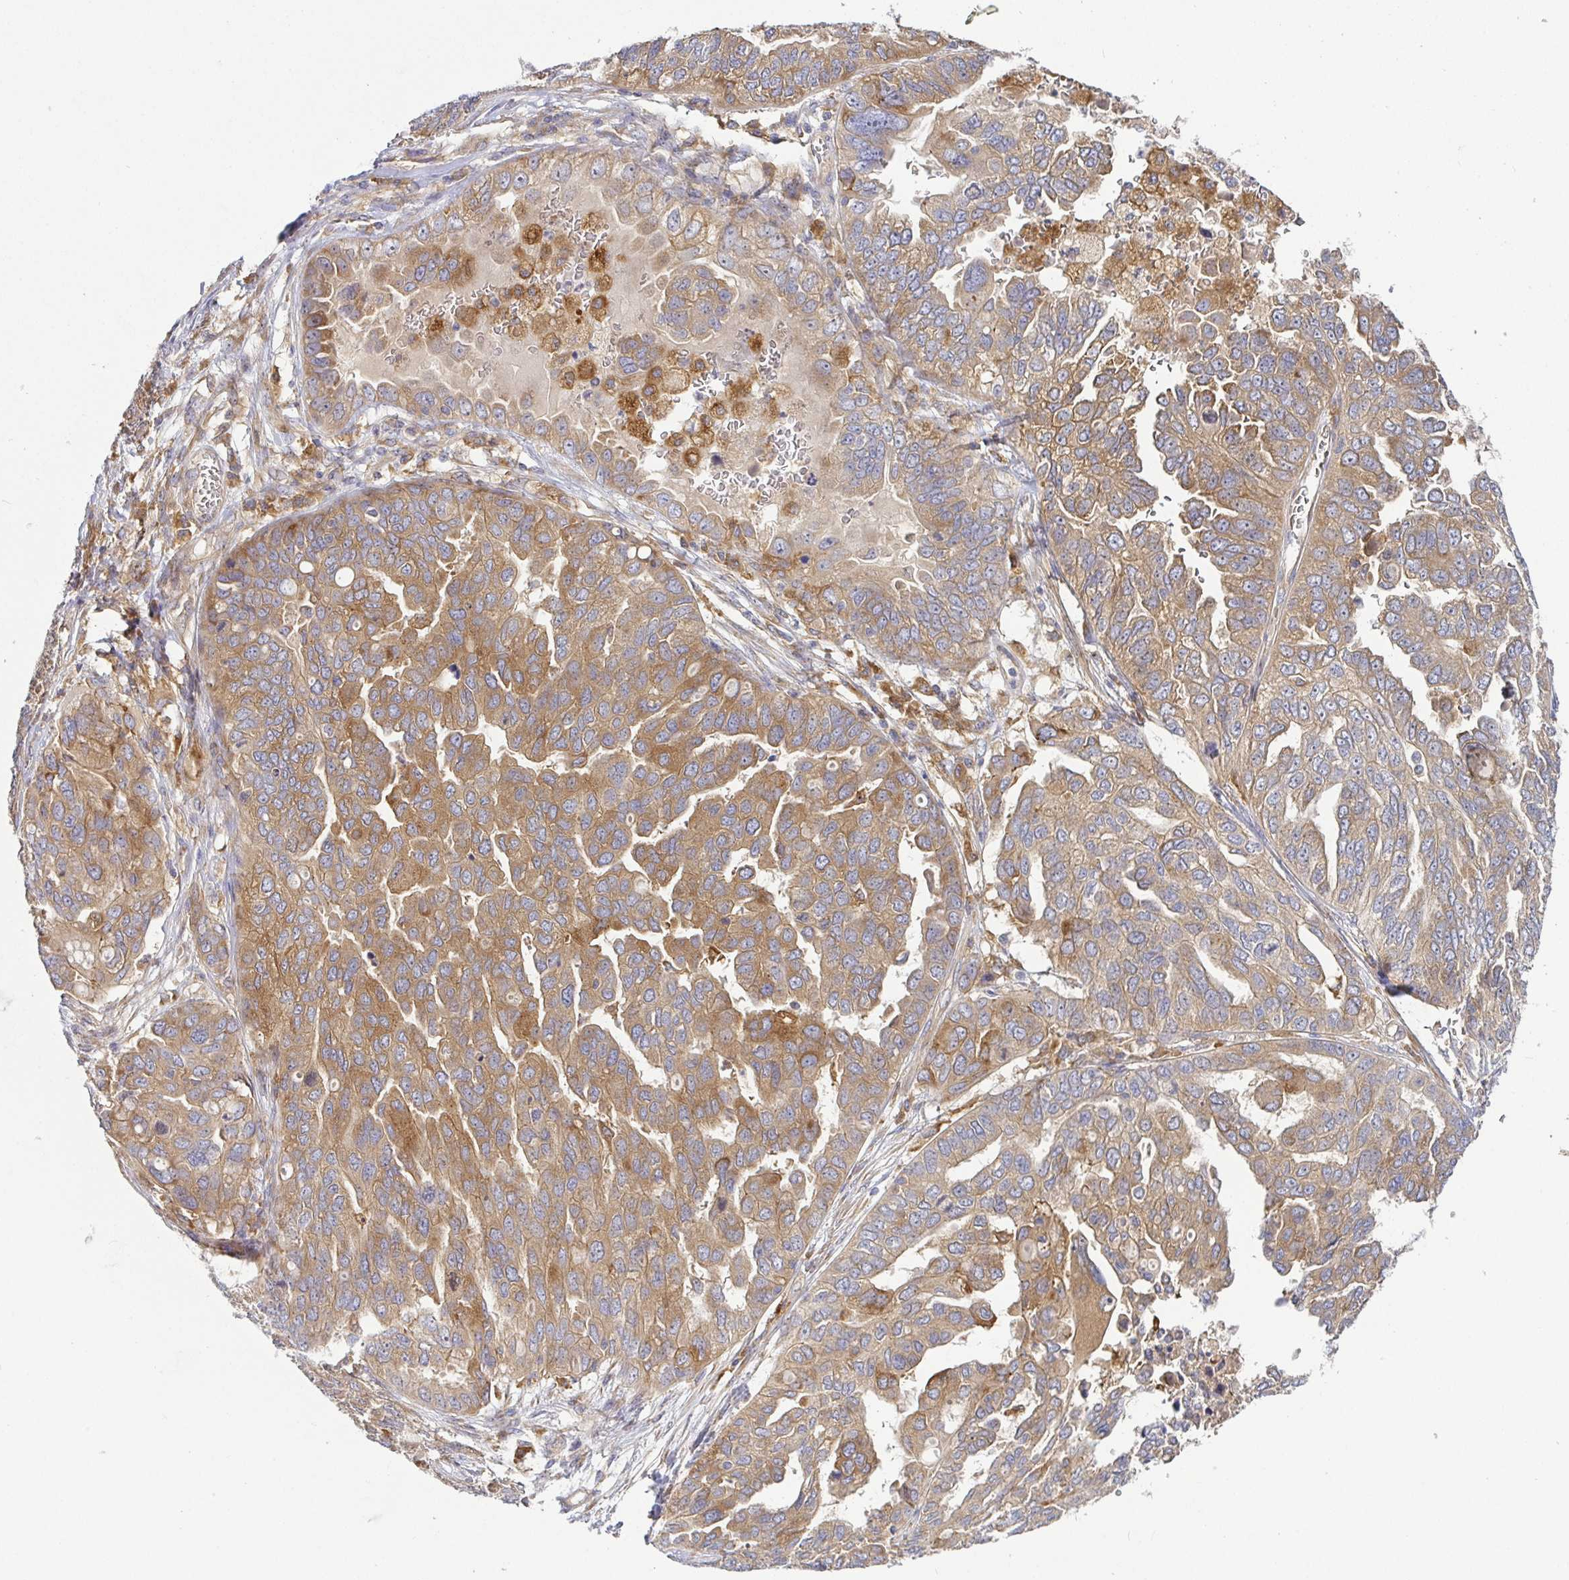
{"staining": {"intensity": "moderate", "quantity": ">75%", "location": "cytoplasmic/membranous"}, "tissue": "ovarian cancer", "cell_type": "Tumor cells", "image_type": "cancer", "snomed": [{"axis": "morphology", "description": "Cystadenocarcinoma, serous, NOS"}, {"axis": "topography", "description": "Ovary"}], "caption": "High-power microscopy captured an immunohistochemistry photomicrograph of serous cystadenocarcinoma (ovarian), revealing moderate cytoplasmic/membranous expression in approximately >75% of tumor cells.", "gene": "SNX8", "patient": {"sex": "female", "age": 53}}